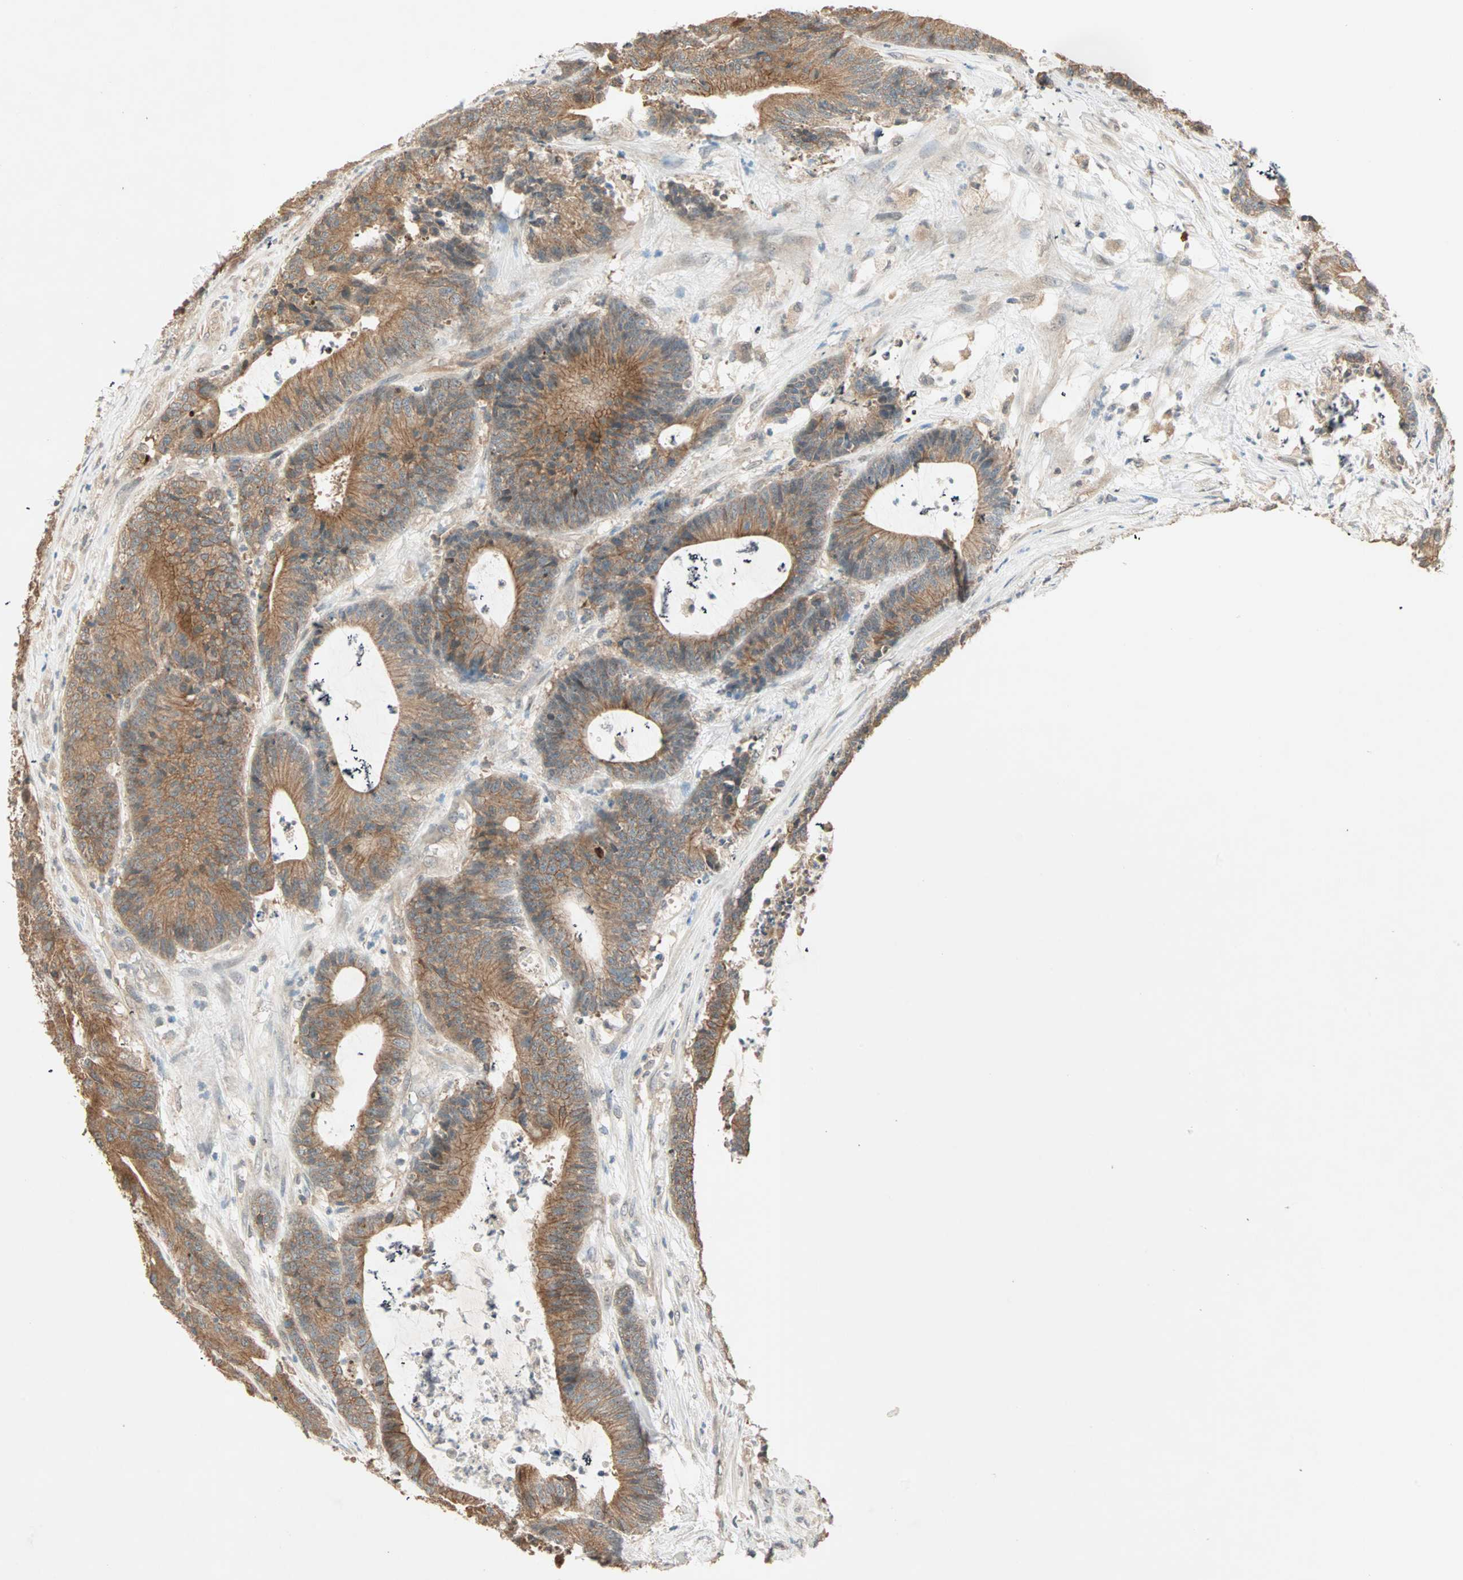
{"staining": {"intensity": "moderate", "quantity": ">75%", "location": "cytoplasmic/membranous"}, "tissue": "colorectal cancer", "cell_type": "Tumor cells", "image_type": "cancer", "snomed": [{"axis": "morphology", "description": "Adenocarcinoma, NOS"}, {"axis": "topography", "description": "Colon"}], "caption": "Human colorectal cancer stained with a protein marker shows moderate staining in tumor cells.", "gene": "TTF2", "patient": {"sex": "female", "age": 84}}